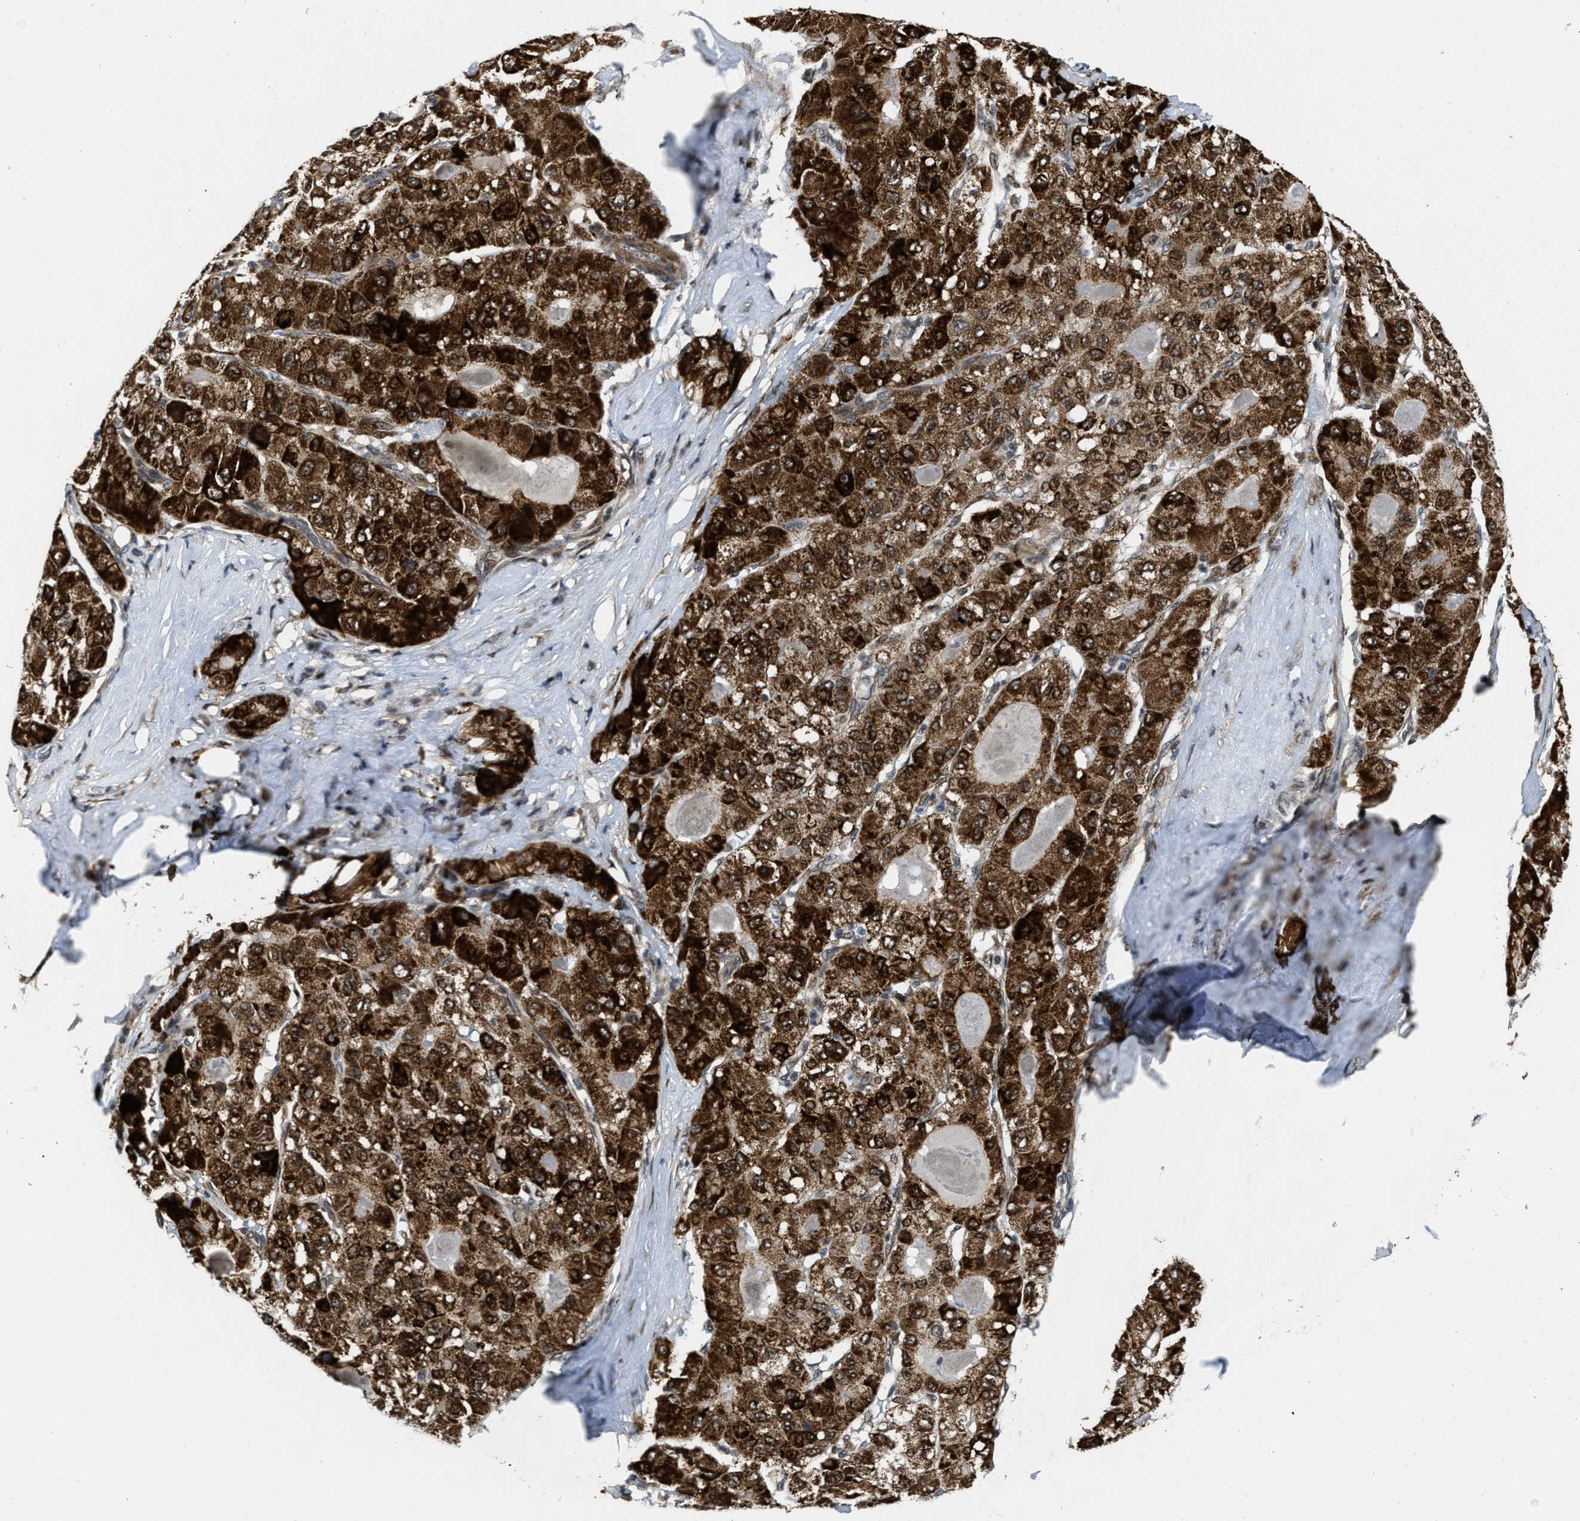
{"staining": {"intensity": "strong", "quantity": ">75%", "location": "cytoplasmic/membranous"}, "tissue": "liver cancer", "cell_type": "Tumor cells", "image_type": "cancer", "snomed": [{"axis": "morphology", "description": "Carcinoma, Hepatocellular, NOS"}, {"axis": "topography", "description": "Liver"}], "caption": "About >75% of tumor cells in human hepatocellular carcinoma (liver) reveal strong cytoplasmic/membranous protein positivity as visualized by brown immunohistochemical staining.", "gene": "ZNF250", "patient": {"sex": "male", "age": 80}}